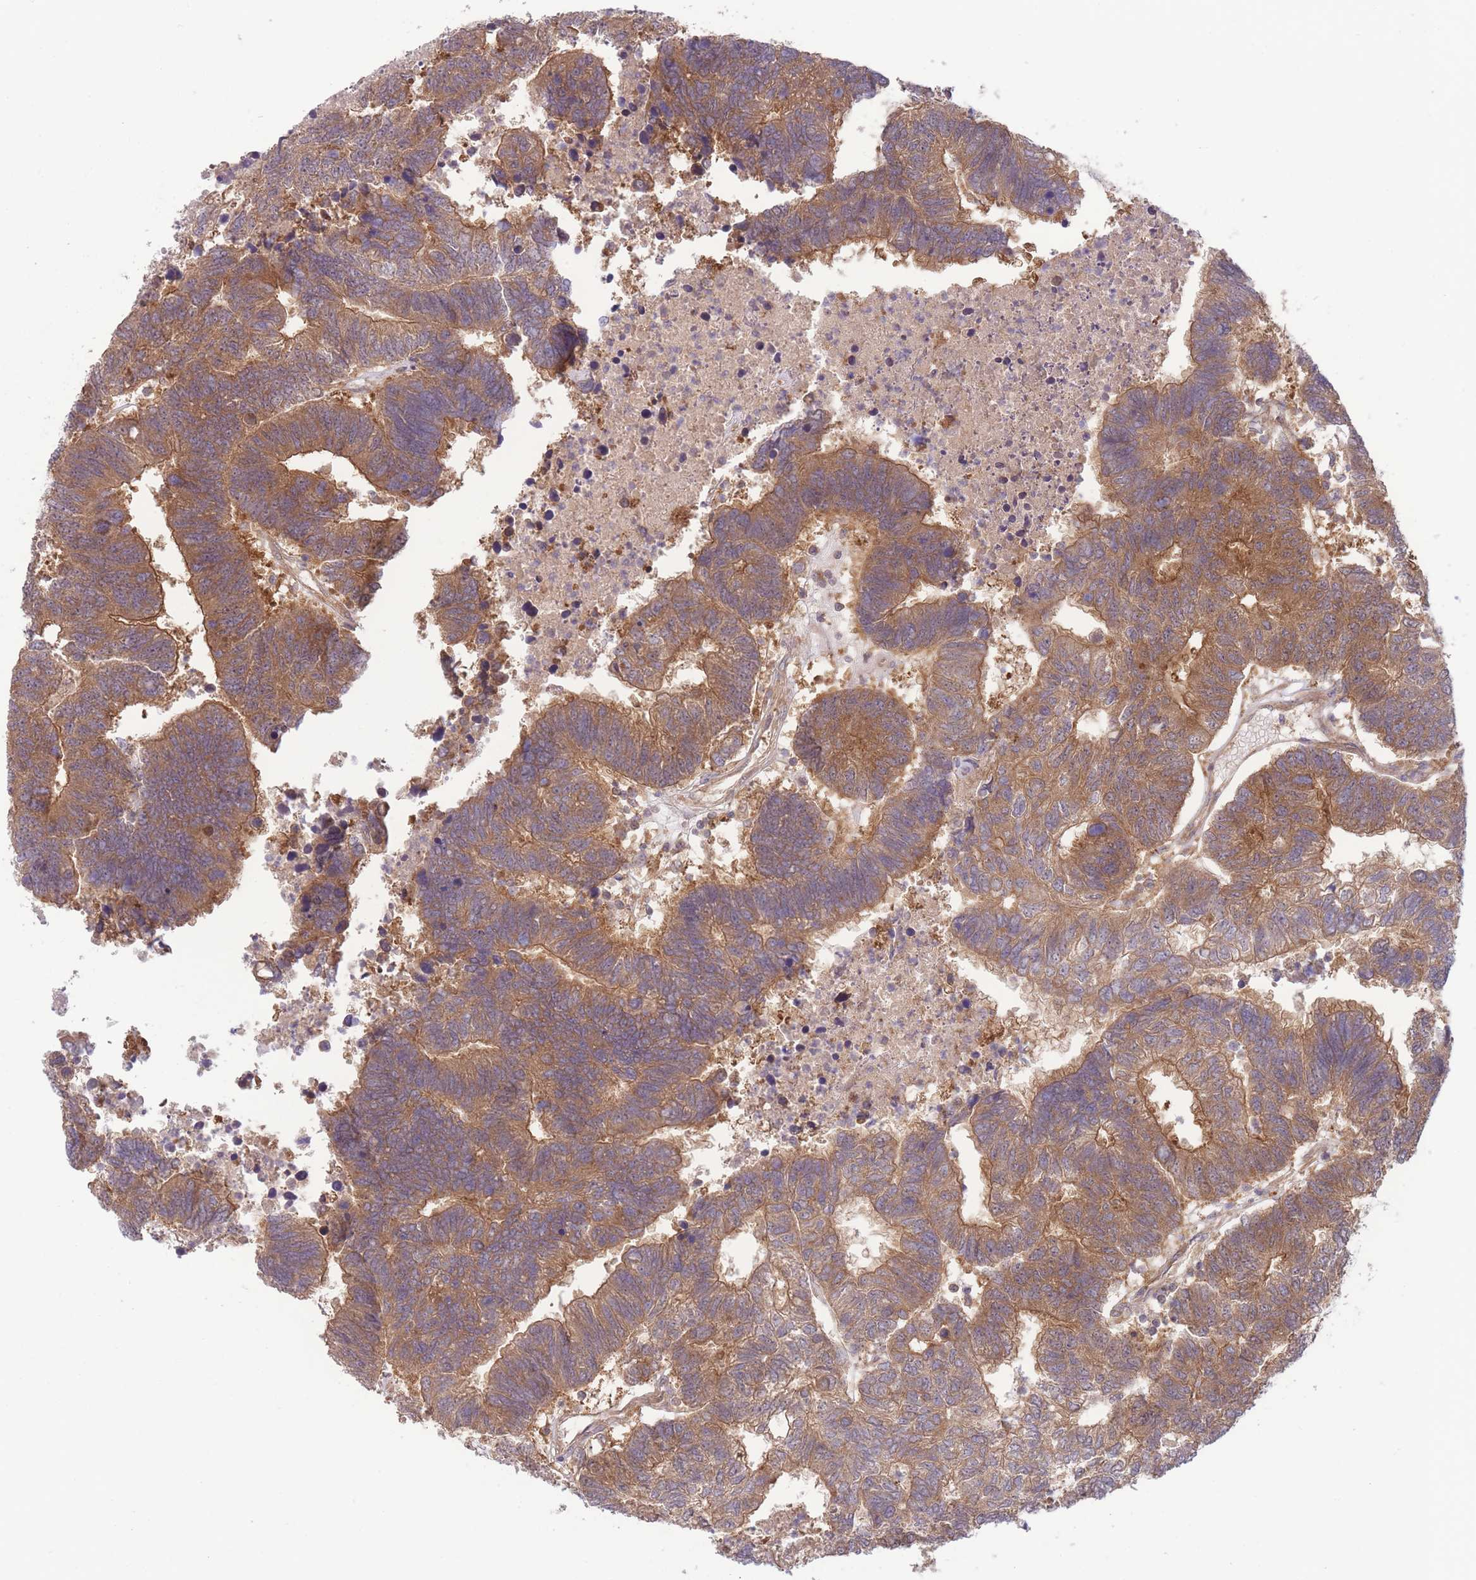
{"staining": {"intensity": "moderate", "quantity": ">75%", "location": "cytoplasmic/membranous"}, "tissue": "colorectal cancer", "cell_type": "Tumor cells", "image_type": "cancer", "snomed": [{"axis": "morphology", "description": "Adenocarcinoma, NOS"}, {"axis": "topography", "description": "Colon"}], "caption": "The photomicrograph displays a brown stain indicating the presence of a protein in the cytoplasmic/membranous of tumor cells in colorectal adenocarcinoma. Nuclei are stained in blue.", "gene": "PFDN6", "patient": {"sex": "female", "age": 48}}